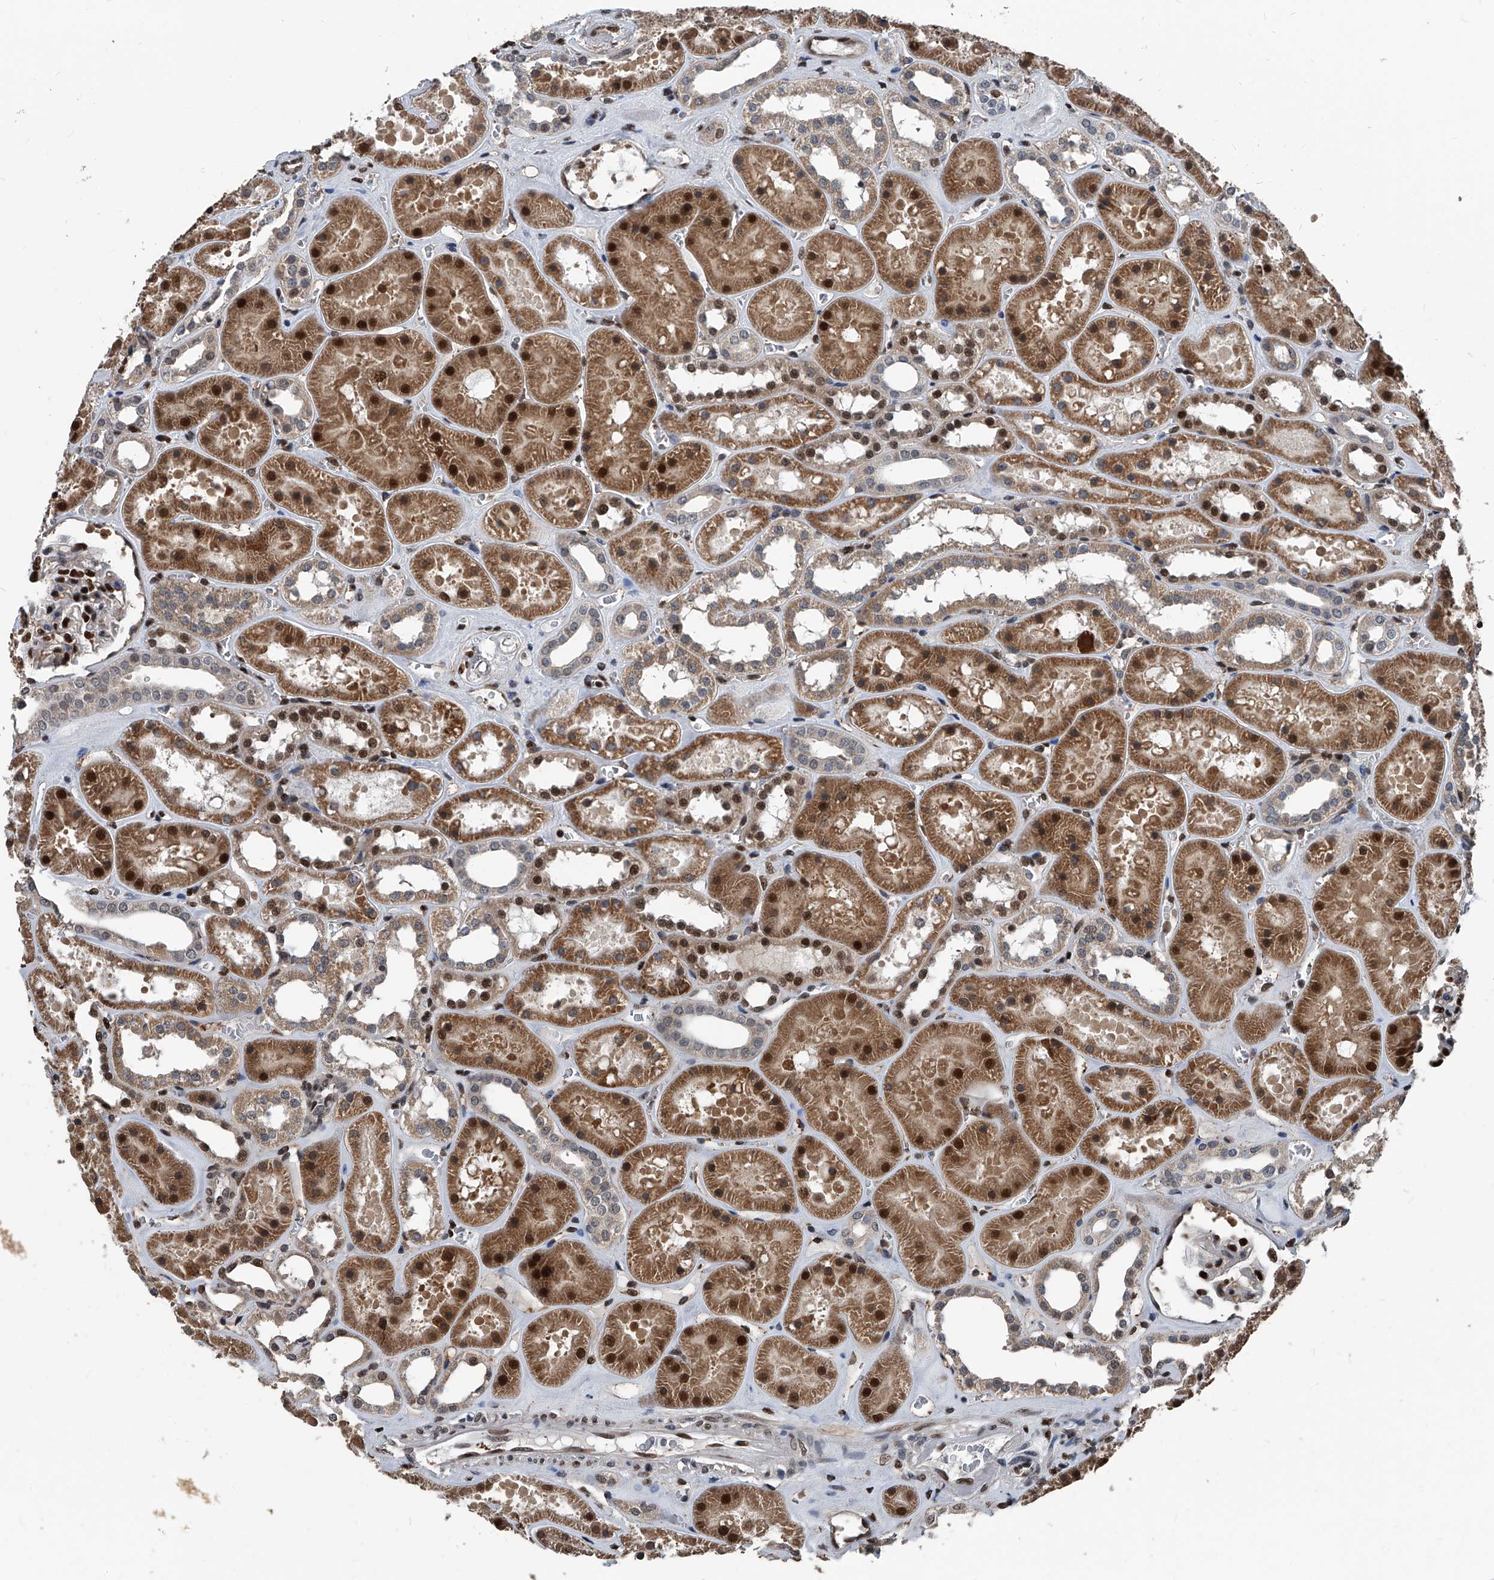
{"staining": {"intensity": "strong", "quantity": "25%-75%", "location": "nuclear"}, "tissue": "kidney", "cell_type": "Cells in glomeruli", "image_type": "normal", "snomed": [{"axis": "morphology", "description": "Normal tissue, NOS"}, {"axis": "topography", "description": "Kidney"}], "caption": "Protein staining of benign kidney shows strong nuclear expression in about 25%-75% of cells in glomeruli.", "gene": "FKBP5", "patient": {"sex": "female", "age": 41}}